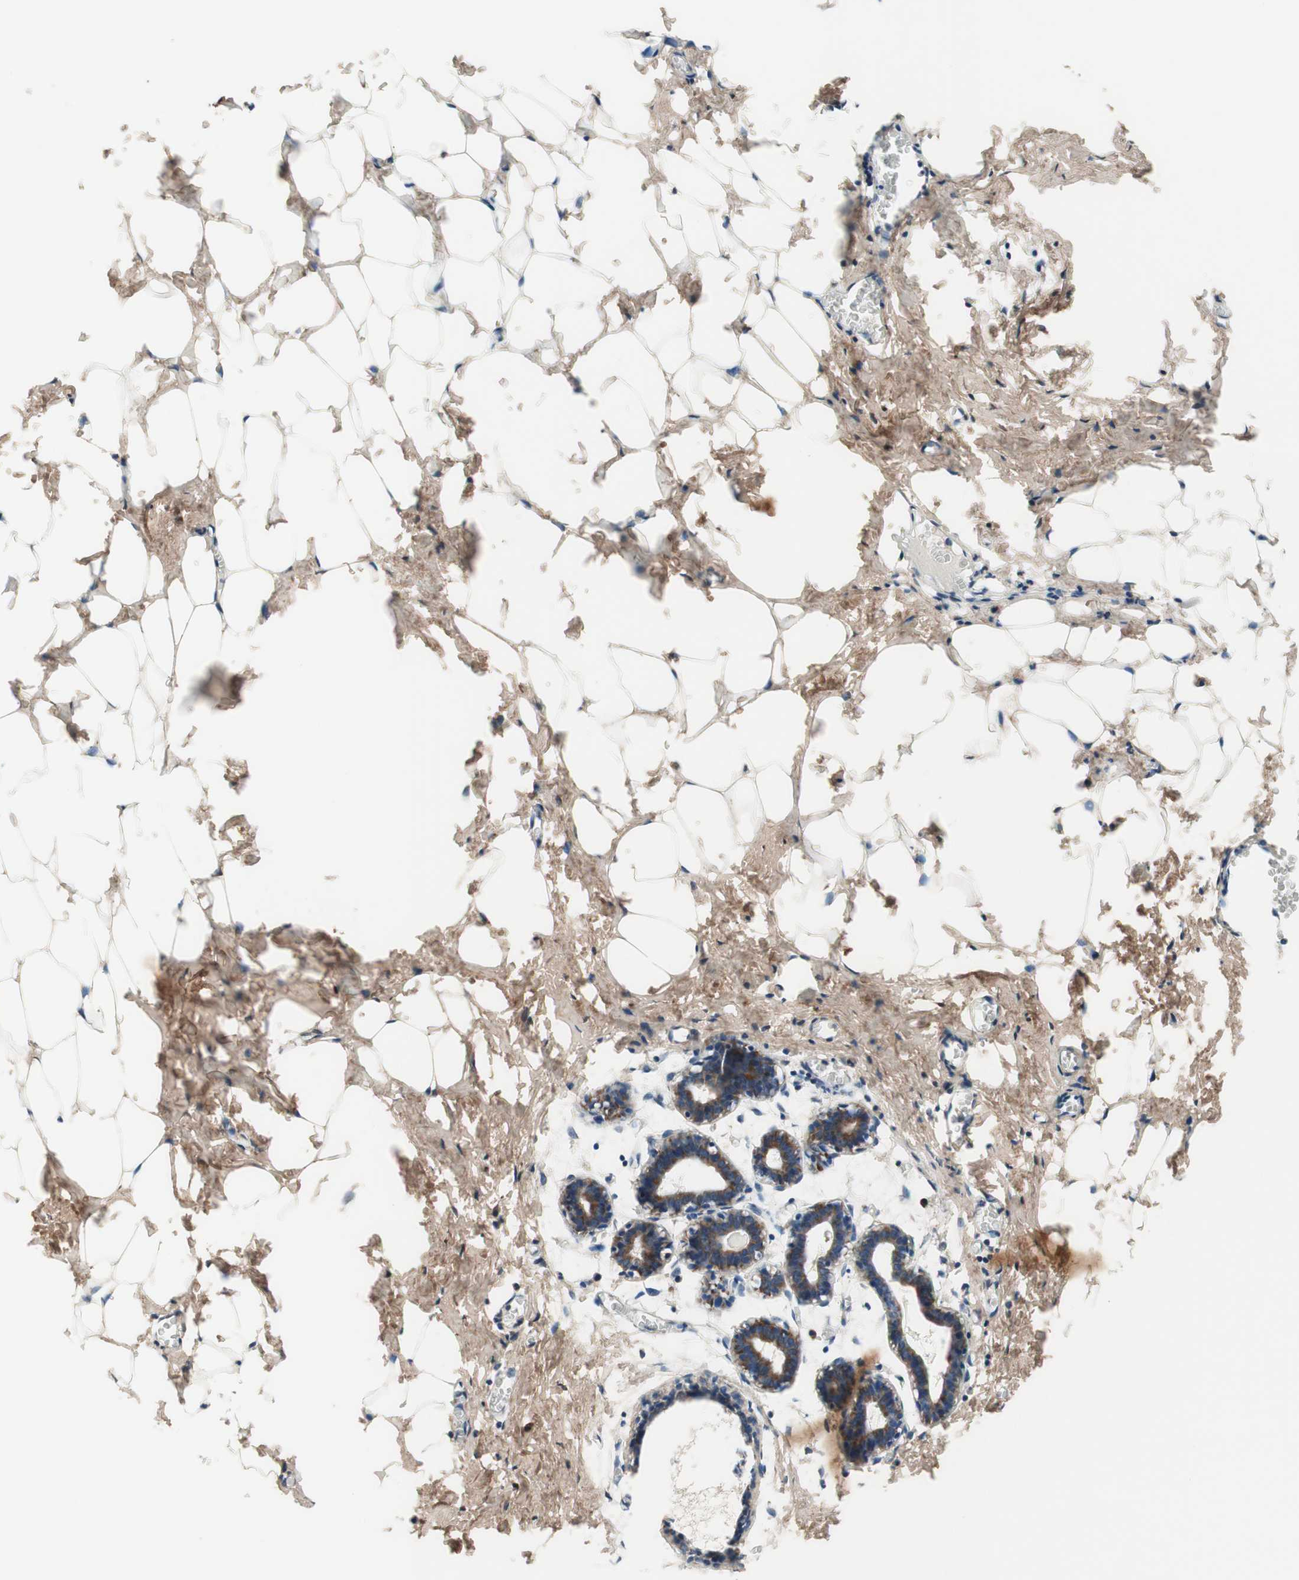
{"staining": {"intensity": "weak", "quantity": "25%-75%", "location": "cytoplasmic/membranous"}, "tissue": "breast", "cell_type": "Adipocytes", "image_type": "normal", "snomed": [{"axis": "morphology", "description": "Normal tissue, NOS"}, {"axis": "topography", "description": "Breast"}], "caption": "High-magnification brightfield microscopy of unremarkable breast stained with DAB (brown) and counterstained with hematoxylin (blue). adipocytes exhibit weak cytoplasmic/membranous expression is seen in approximately25%-75% of cells.", "gene": "CCN4", "patient": {"sex": "female", "age": 27}}